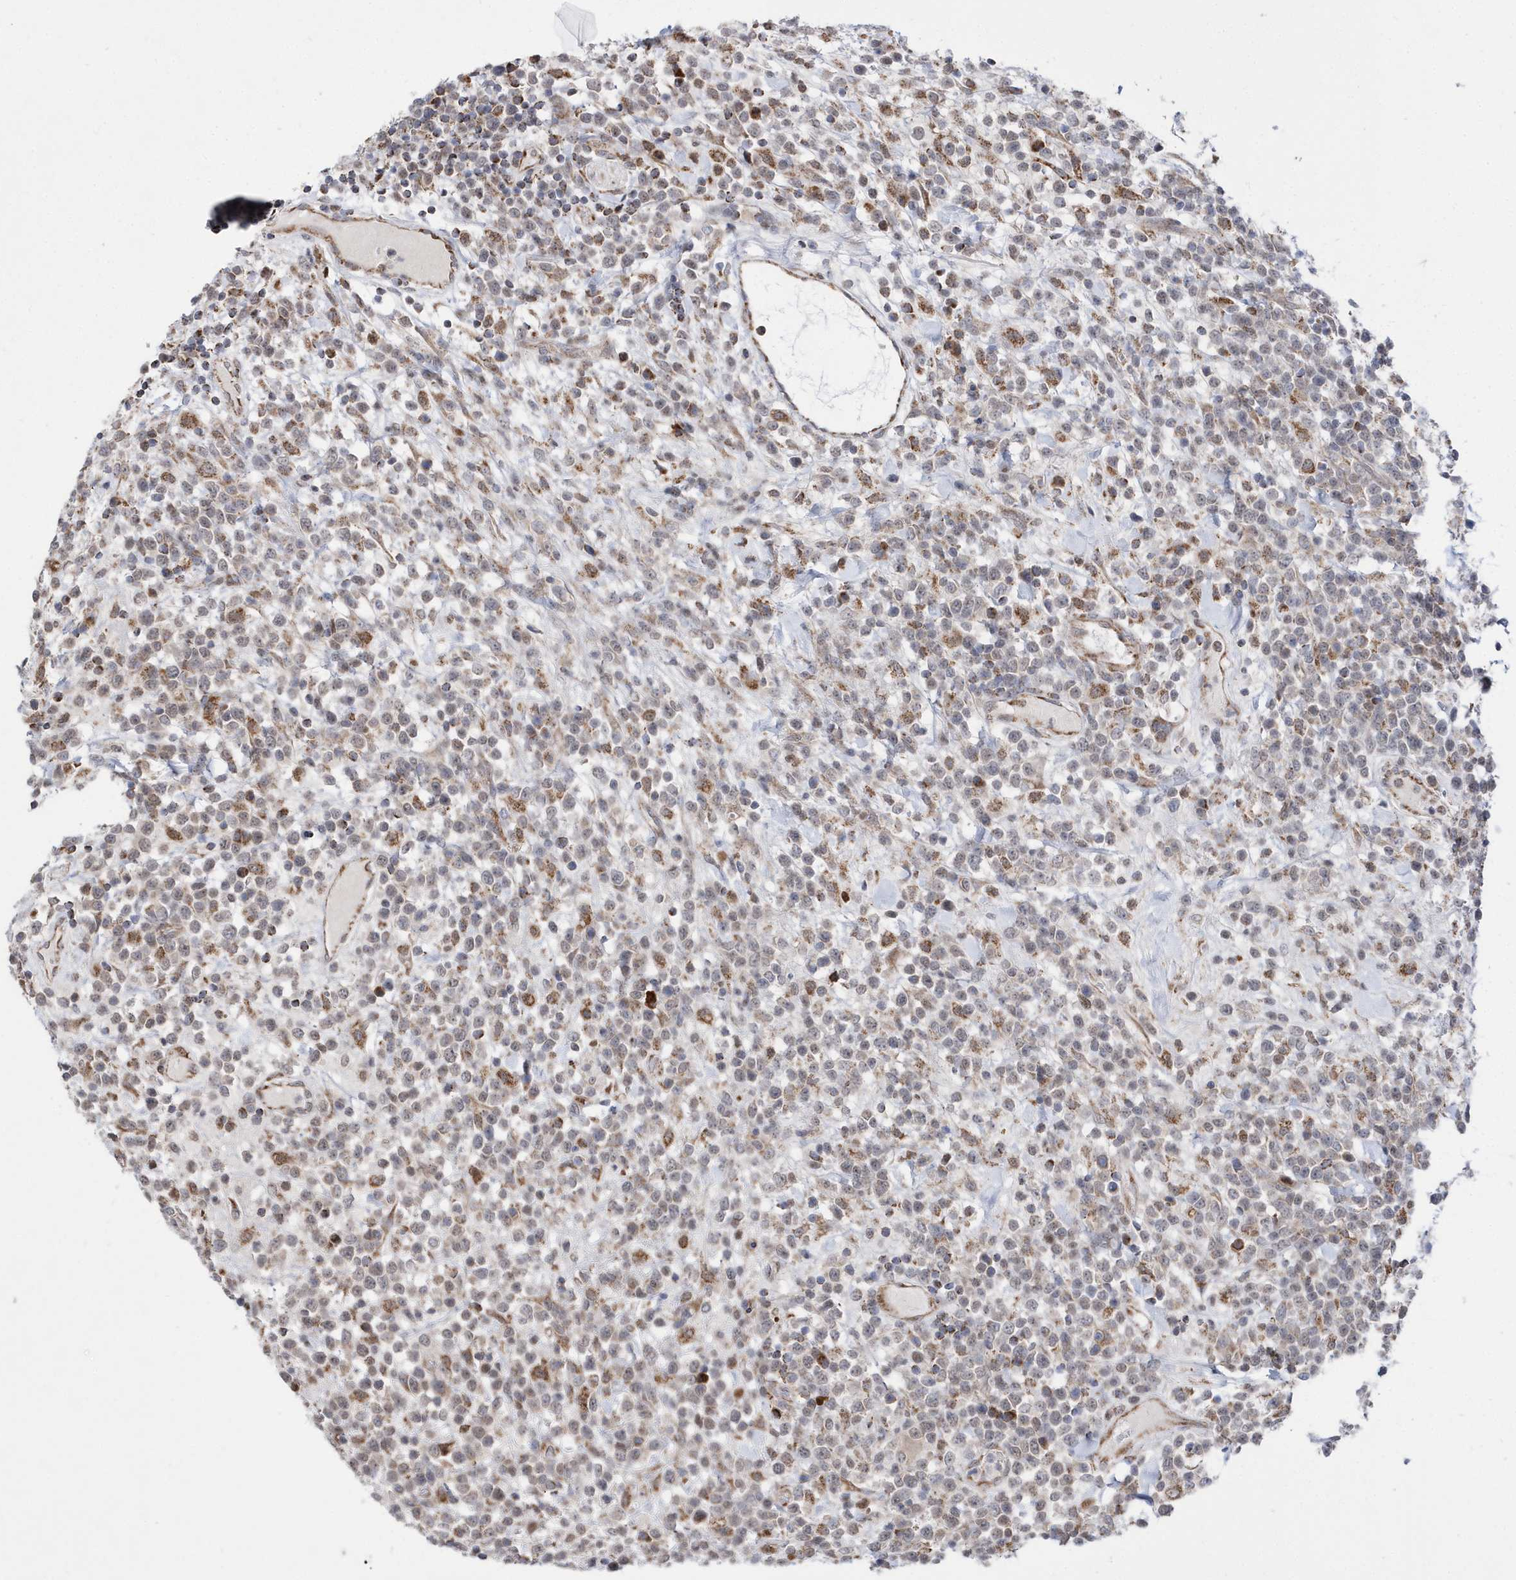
{"staining": {"intensity": "weak", "quantity": "<25%", "location": "cytoplasmic/membranous"}, "tissue": "lymphoma", "cell_type": "Tumor cells", "image_type": "cancer", "snomed": [{"axis": "morphology", "description": "Malignant lymphoma, non-Hodgkin's type, High grade"}, {"axis": "topography", "description": "Colon"}], "caption": "Immunohistochemistry of lymphoma shows no expression in tumor cells.", "gene": "SPATA5", "patient": {"sex": "female", "age": 53}}